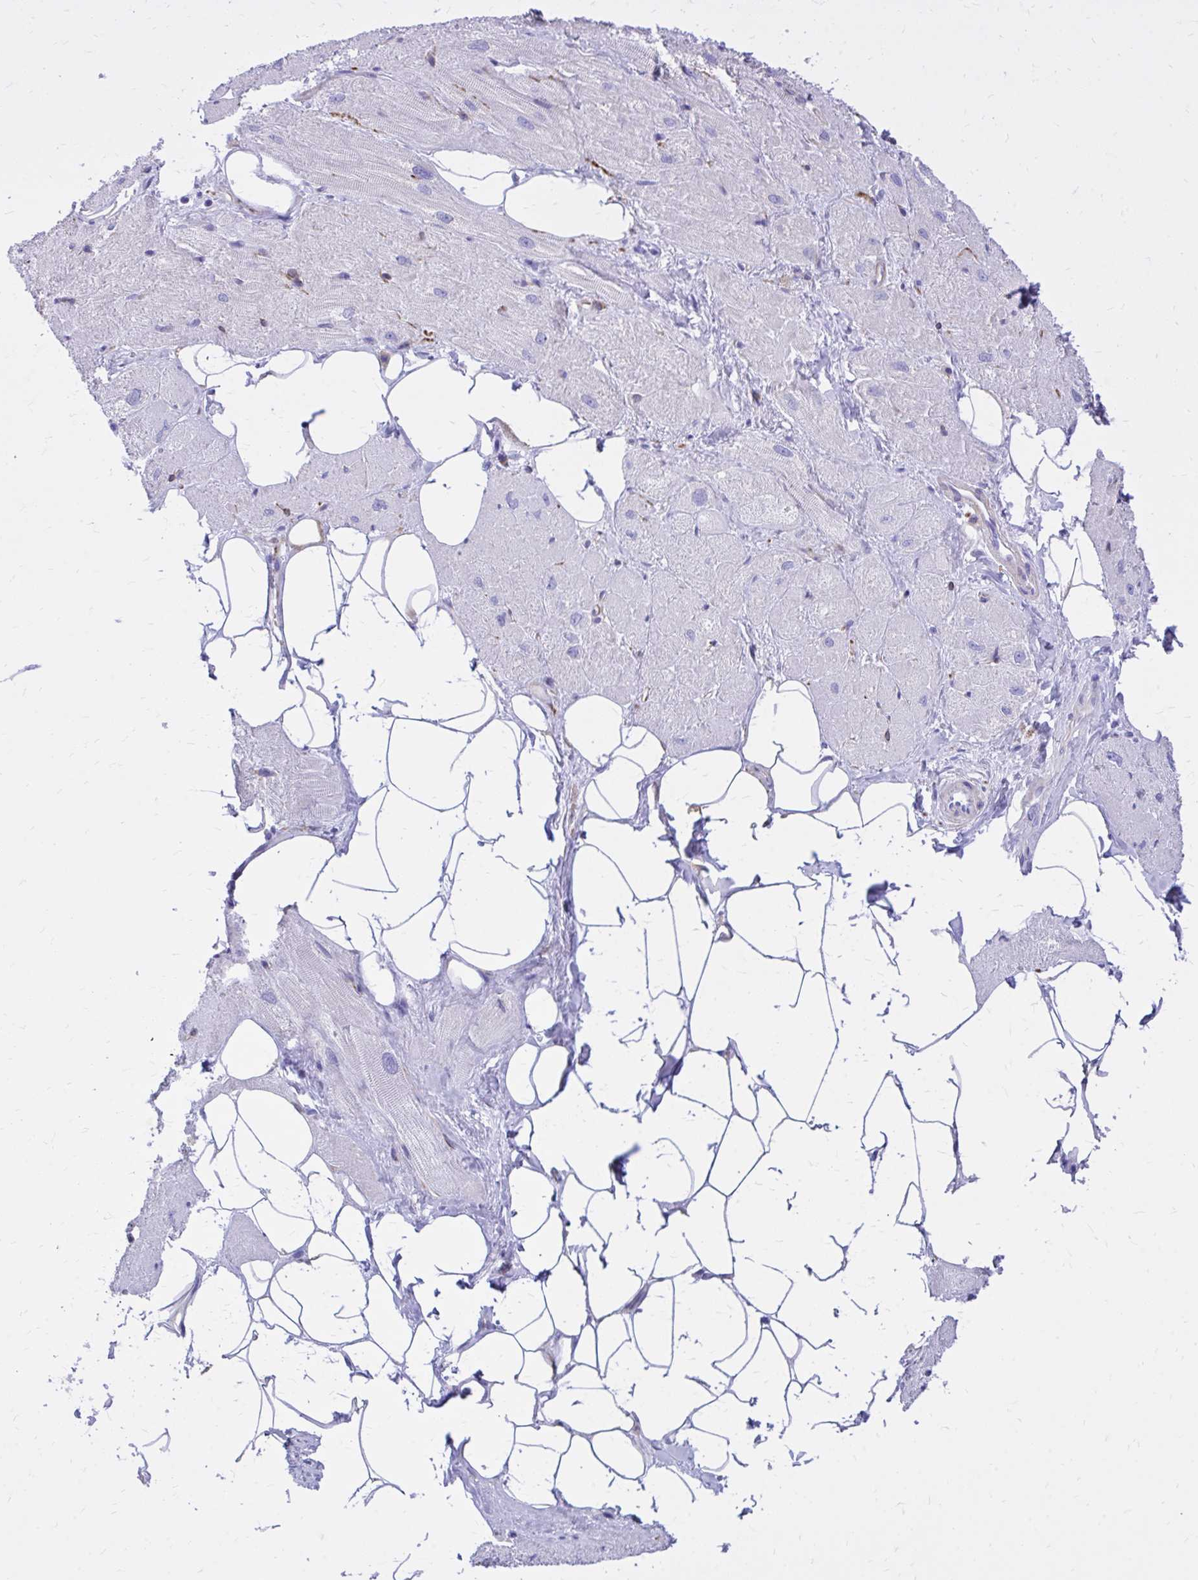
{"staining": {"intensity": "negative", "quantity": "none", "location": "none"}, "tissue": "heart muscle", "cell_type": "Cardiomyocytes", "image_type": "normal", "snomed": [{"axis": "morphology", "description": "Normal tissue, NOS"}, {"axis": "topography", "description": "Heart"}], "caption": "Immunohistochemistry of benign heart muscle displays no expression in cardiomyocytes.", "gene": "EPB41L1", "patient": {"sex": "male", "age": 62}}